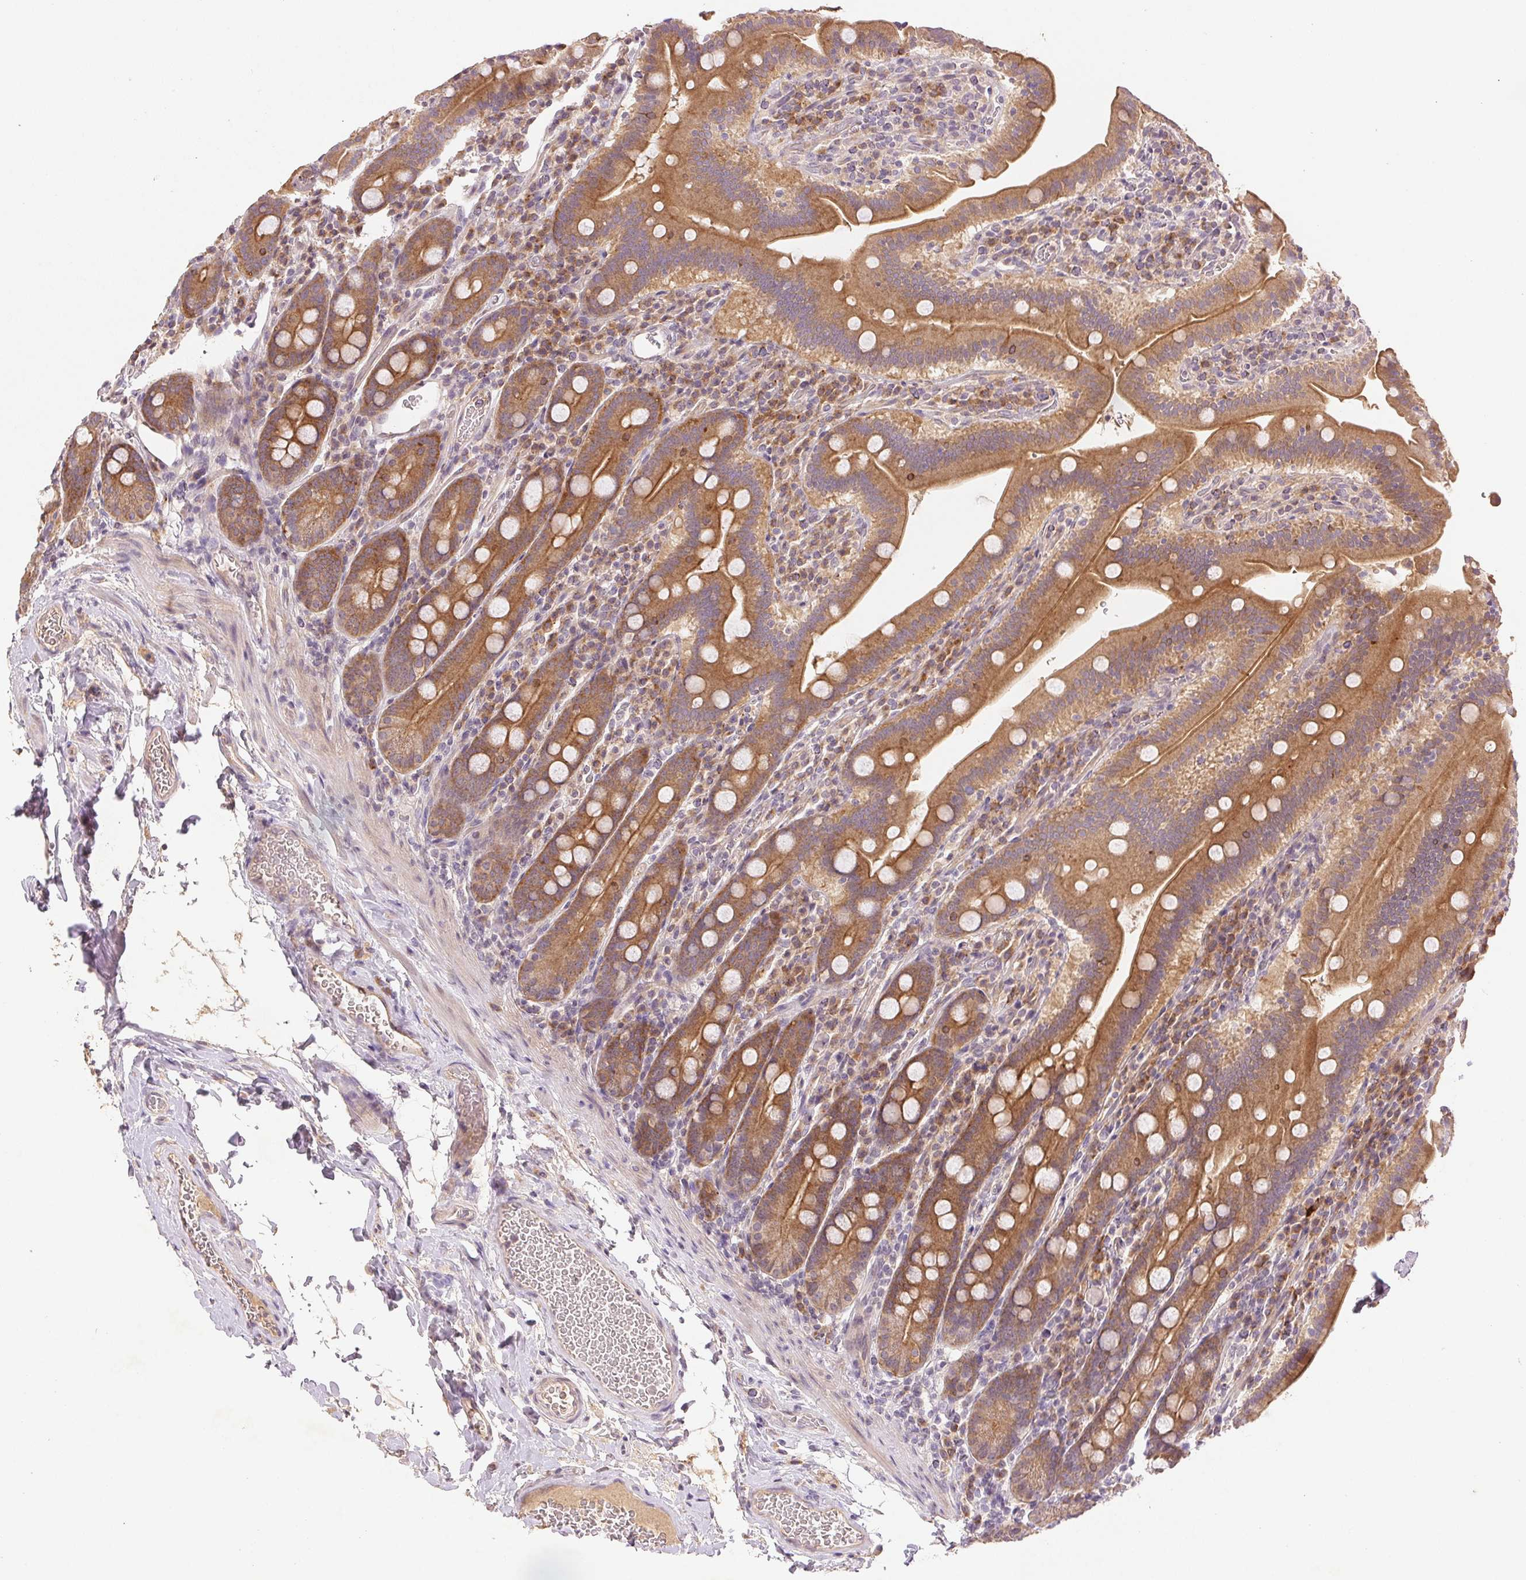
{"staining": {"intensity": "moderate", "quantity": ">75%", "location": "cytoplasmic/membranous"}, "tissue": "small intestine", "cell_type": "Glandular cells", "image_type": "normal", "snomed": [{"axis": "morphology", "description": "Normal tissue, NOS"}, {"axis": "topography", "description": "Small intestine"}], "caption": "This is a photomicrograph of immunohistochemistry (IHC) staining of normal small intestine, which shows moderate positivity in the cytoplasmic/membranous of glandular cells.", "gene": "YIF1B", "patient": {"sex": "male", "age": 26}}